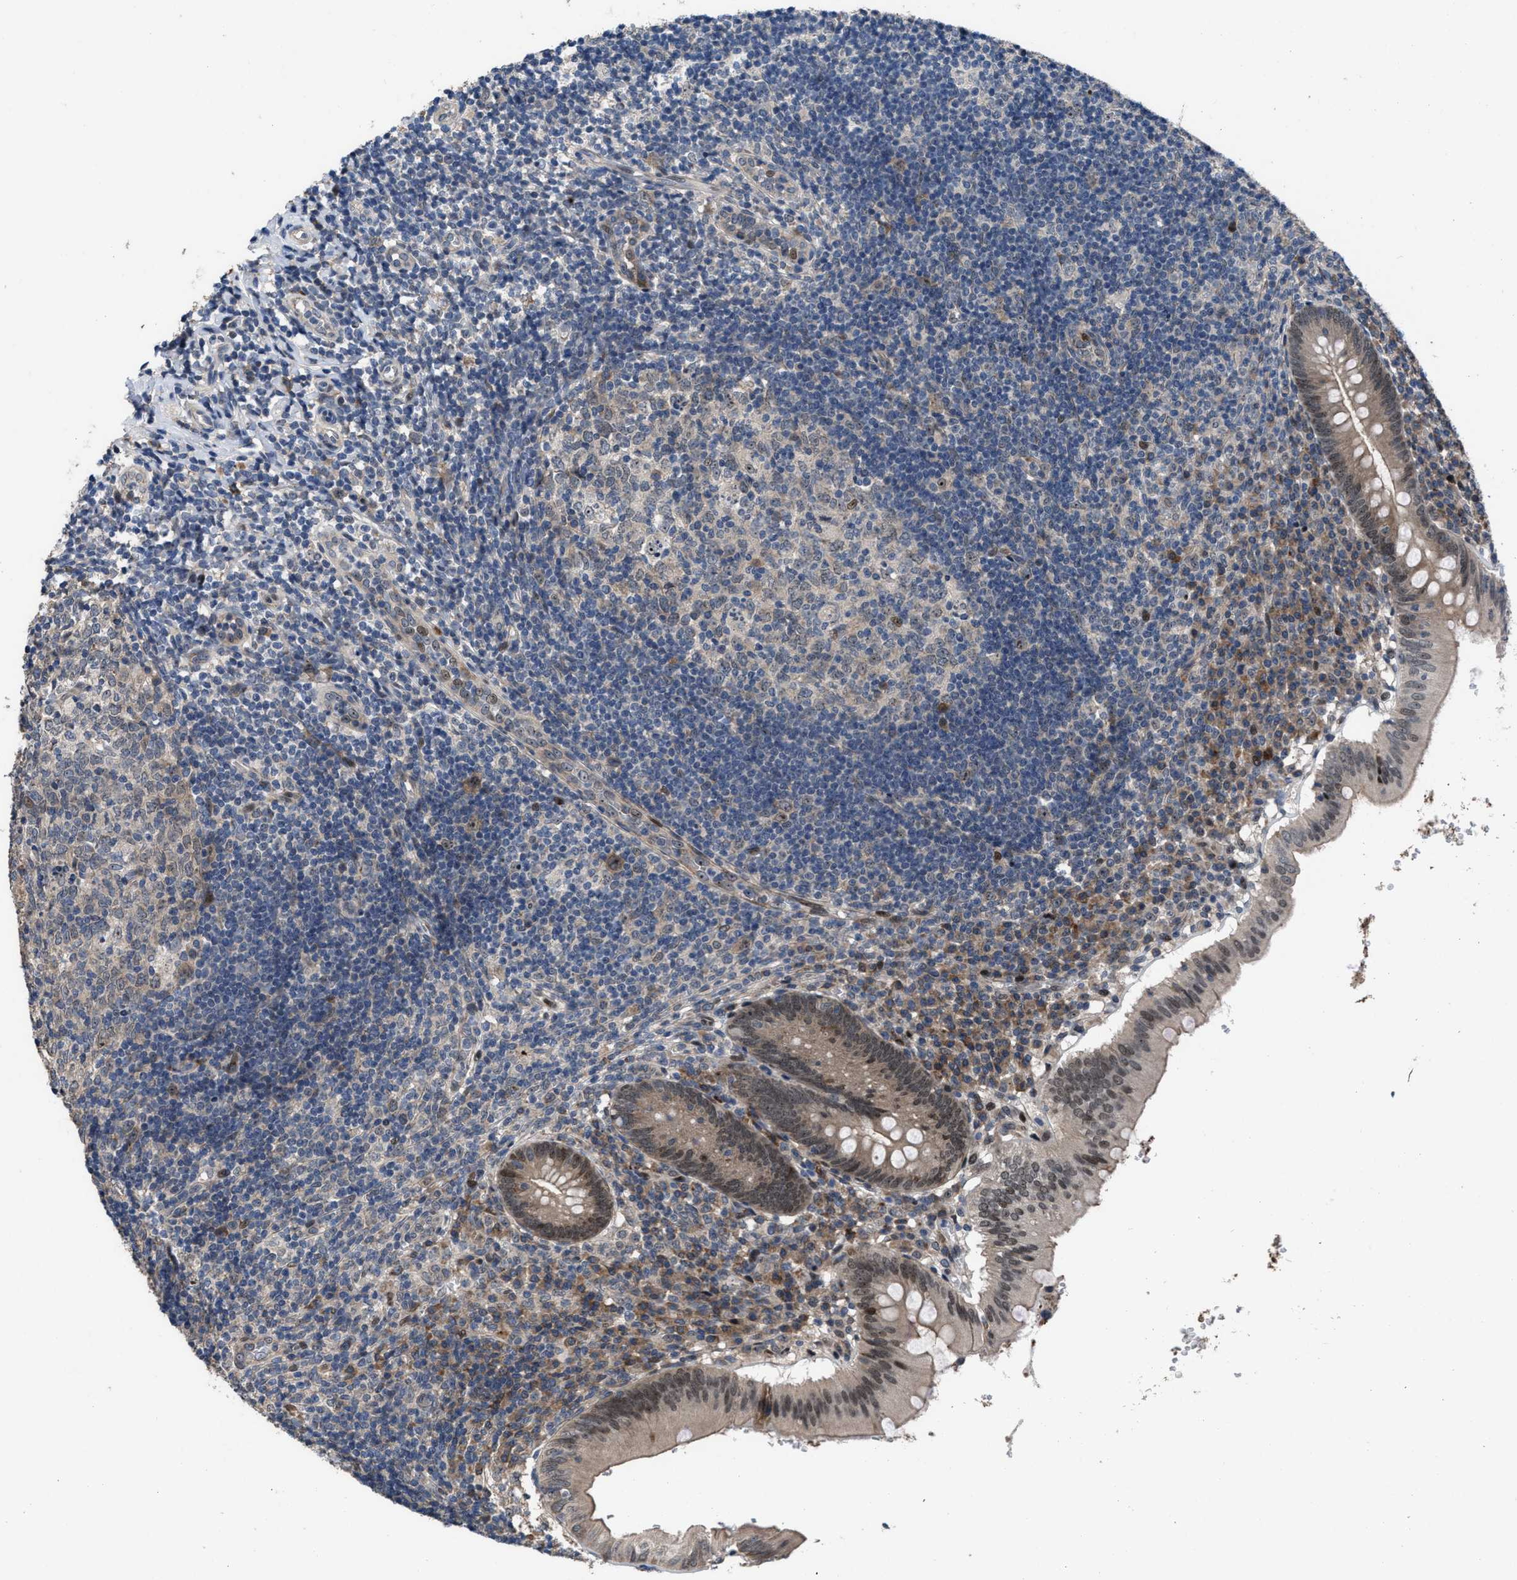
{"staining": {"intensity": "moderate", "quantity": ">75%", "location": "cytoplasmic/membranous,nuclear"}, "tissue": "appendix", "cell_type": "Glandular cells", "image_type": "normal", "snomed": [{"axis": "morphology", "description": "Normal tissue, NOS"}, {"axis": "topography", "description": "Appendix"}], "caption": "Glandular cells demonstrate medium levels of moderate cytoplasmic/membranous,nuclear staining in approximately >75% of cells in benign appendix. (Stains: DAB (3,3'-diaminobenzidine) in brown, nuclei in blue, Microscopy: brightfield microscopy at high magnification).", "gene": "HAUS6", "patient": {"sex": "male", "age": 8}}